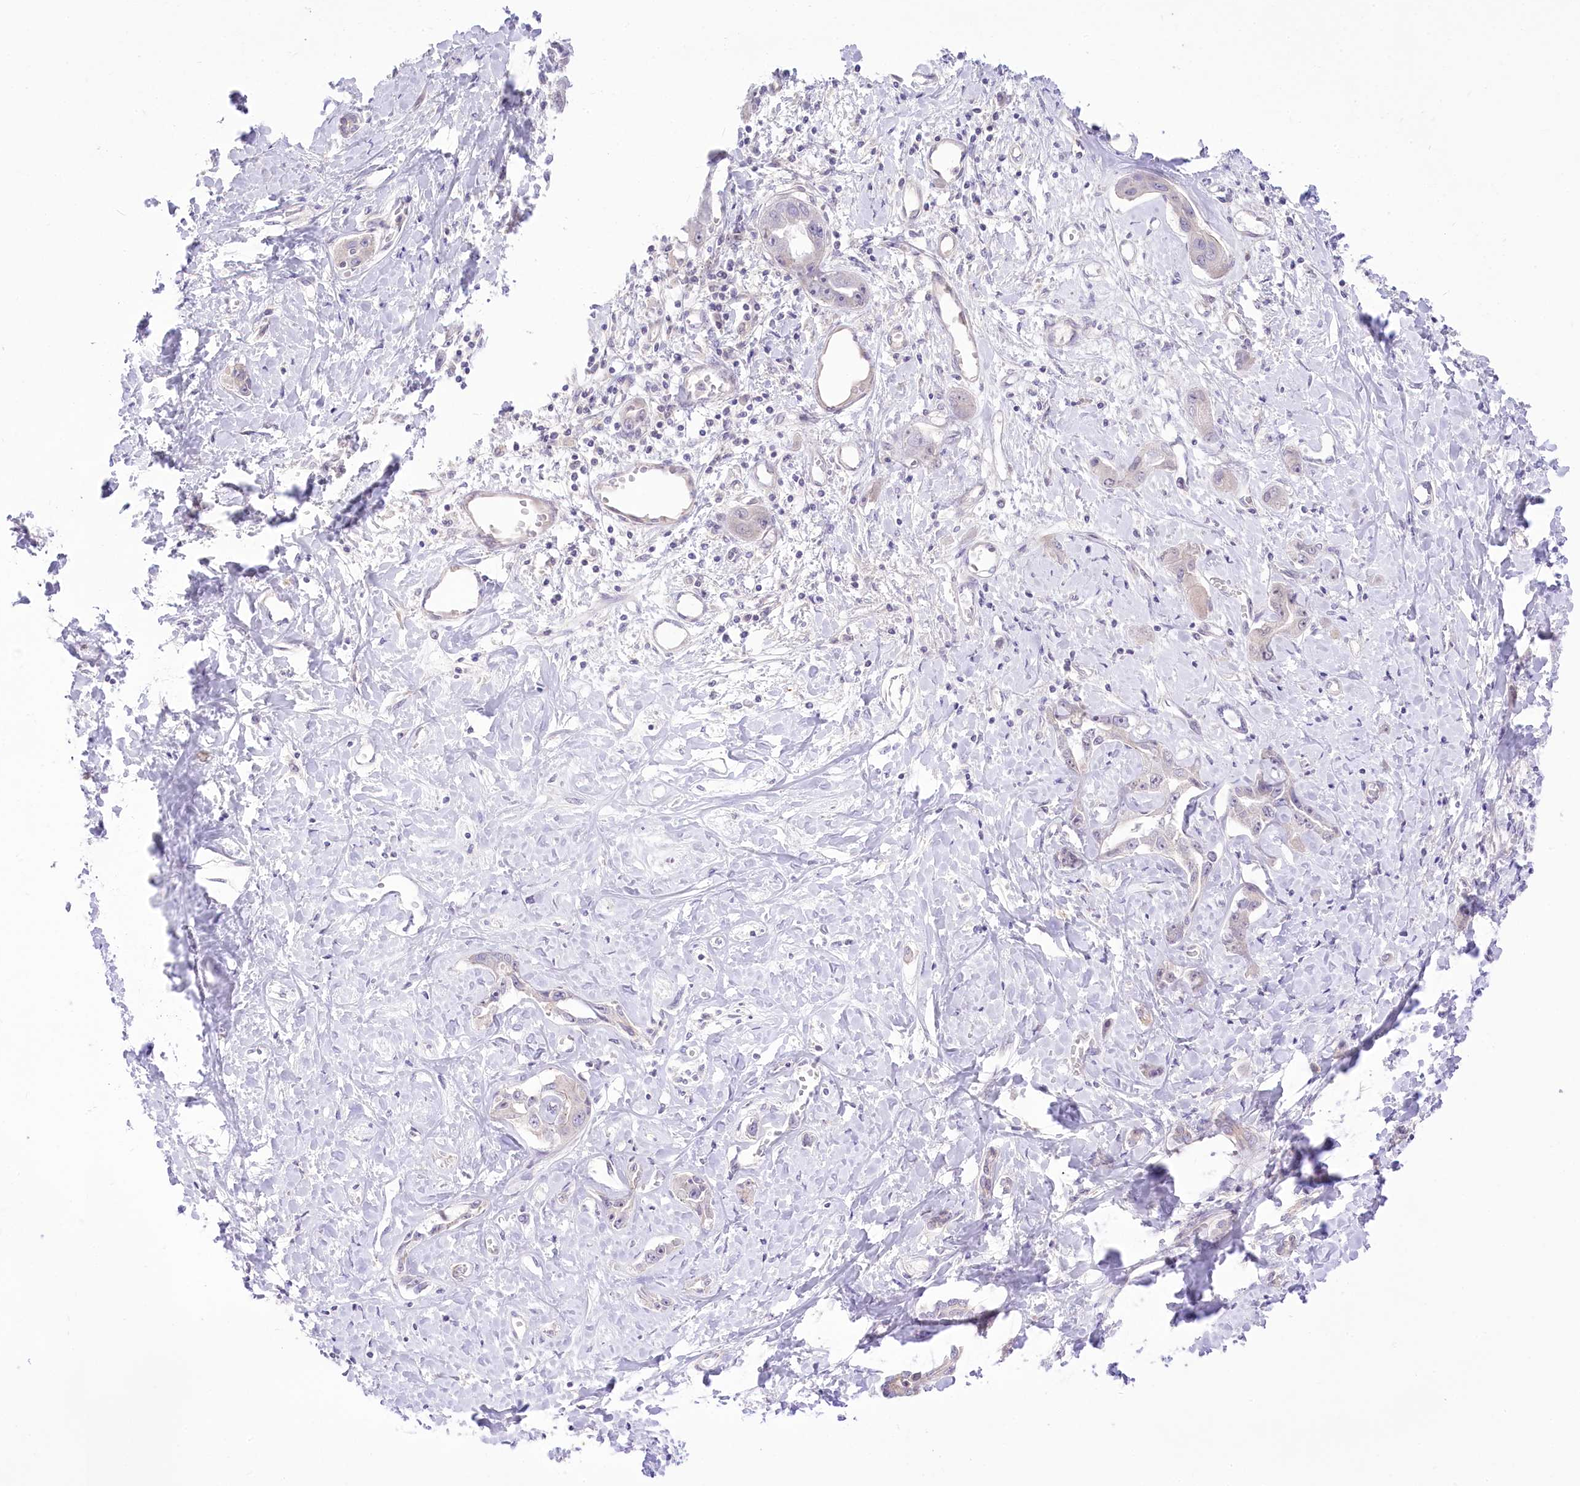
{"staining": {"intensity": "negative", "quantity": "none", "location": "none"}, "tissue": "liver cancer", "cell_type": "Tumor cells", "image_type": "cancer", "snomed": [{"axis": "morphology", "description": "Cholangiocarcinoma"}, {"axis": "topography", "description": "Liver"}], "caption": "IHC photomicrograph of liver cancer stained for a protein (brown), which reveals no positivity in tumor cells.", "gene": "HELT", "patient": {"sex": "male", "age": 59}}